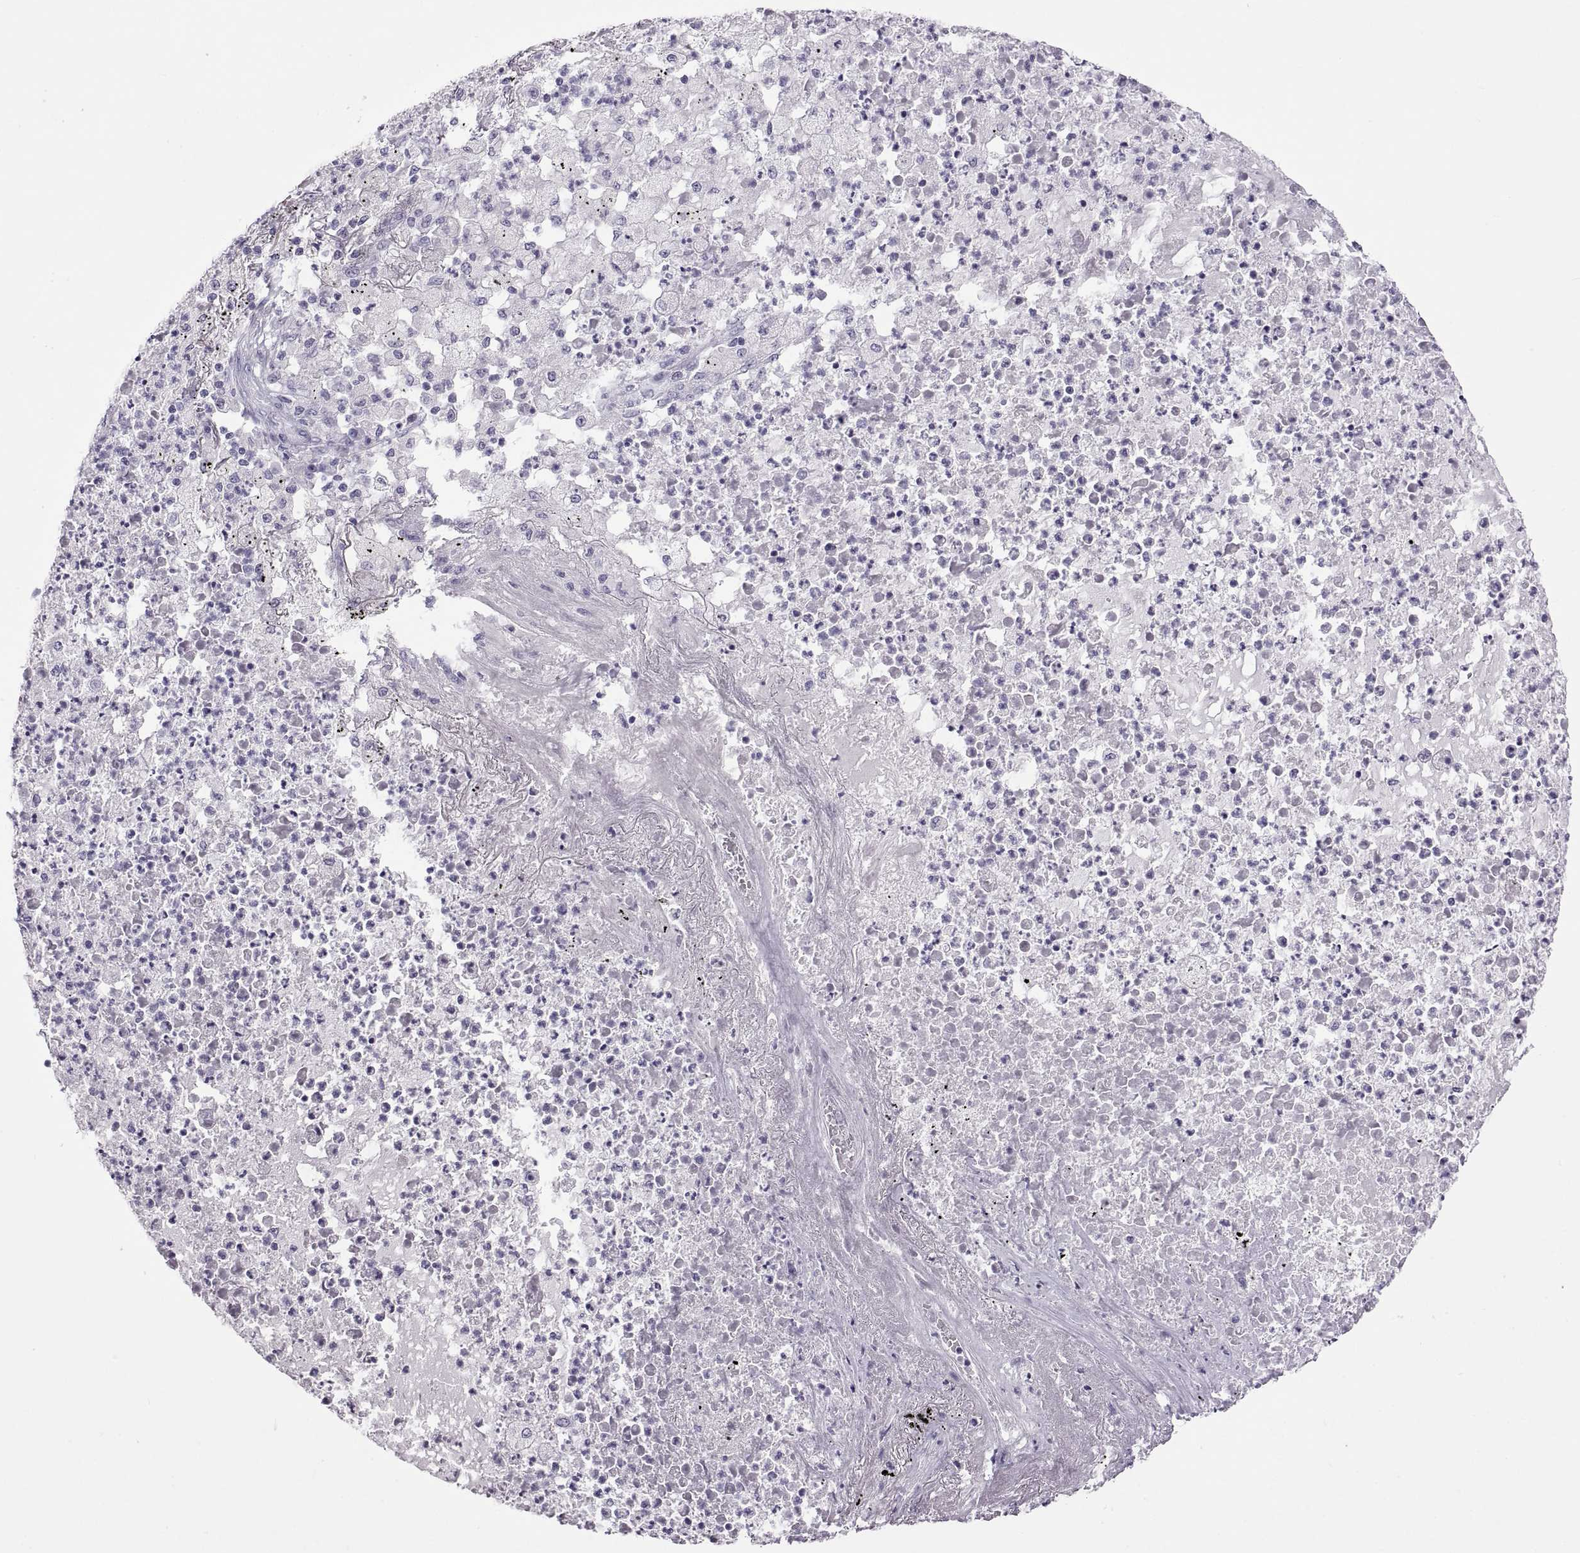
{"staining": {"intensity": "negative", "quantity": "none", "location": "none"}, "tissue": "lung cancer", "cell_type": "Tumor cells", "image_type": "cancer", "snomed": [{"axis": "morphology", "description": "Adenocarcinoma, NOS"}, {"axis": "topography", "description": "Lung"}], "caption": "A high-resolution histopathology image shows IHC staining of lung cancer, which reveals no significant expression in tumor cells. Brightfield microscopy of immunohistochemistry (IHC) stained with DAB (brown) and hematoxylin (blue), captured at high magnification.", "gene": "RDM1", "patient": {"sex": "female", "age": 73}}